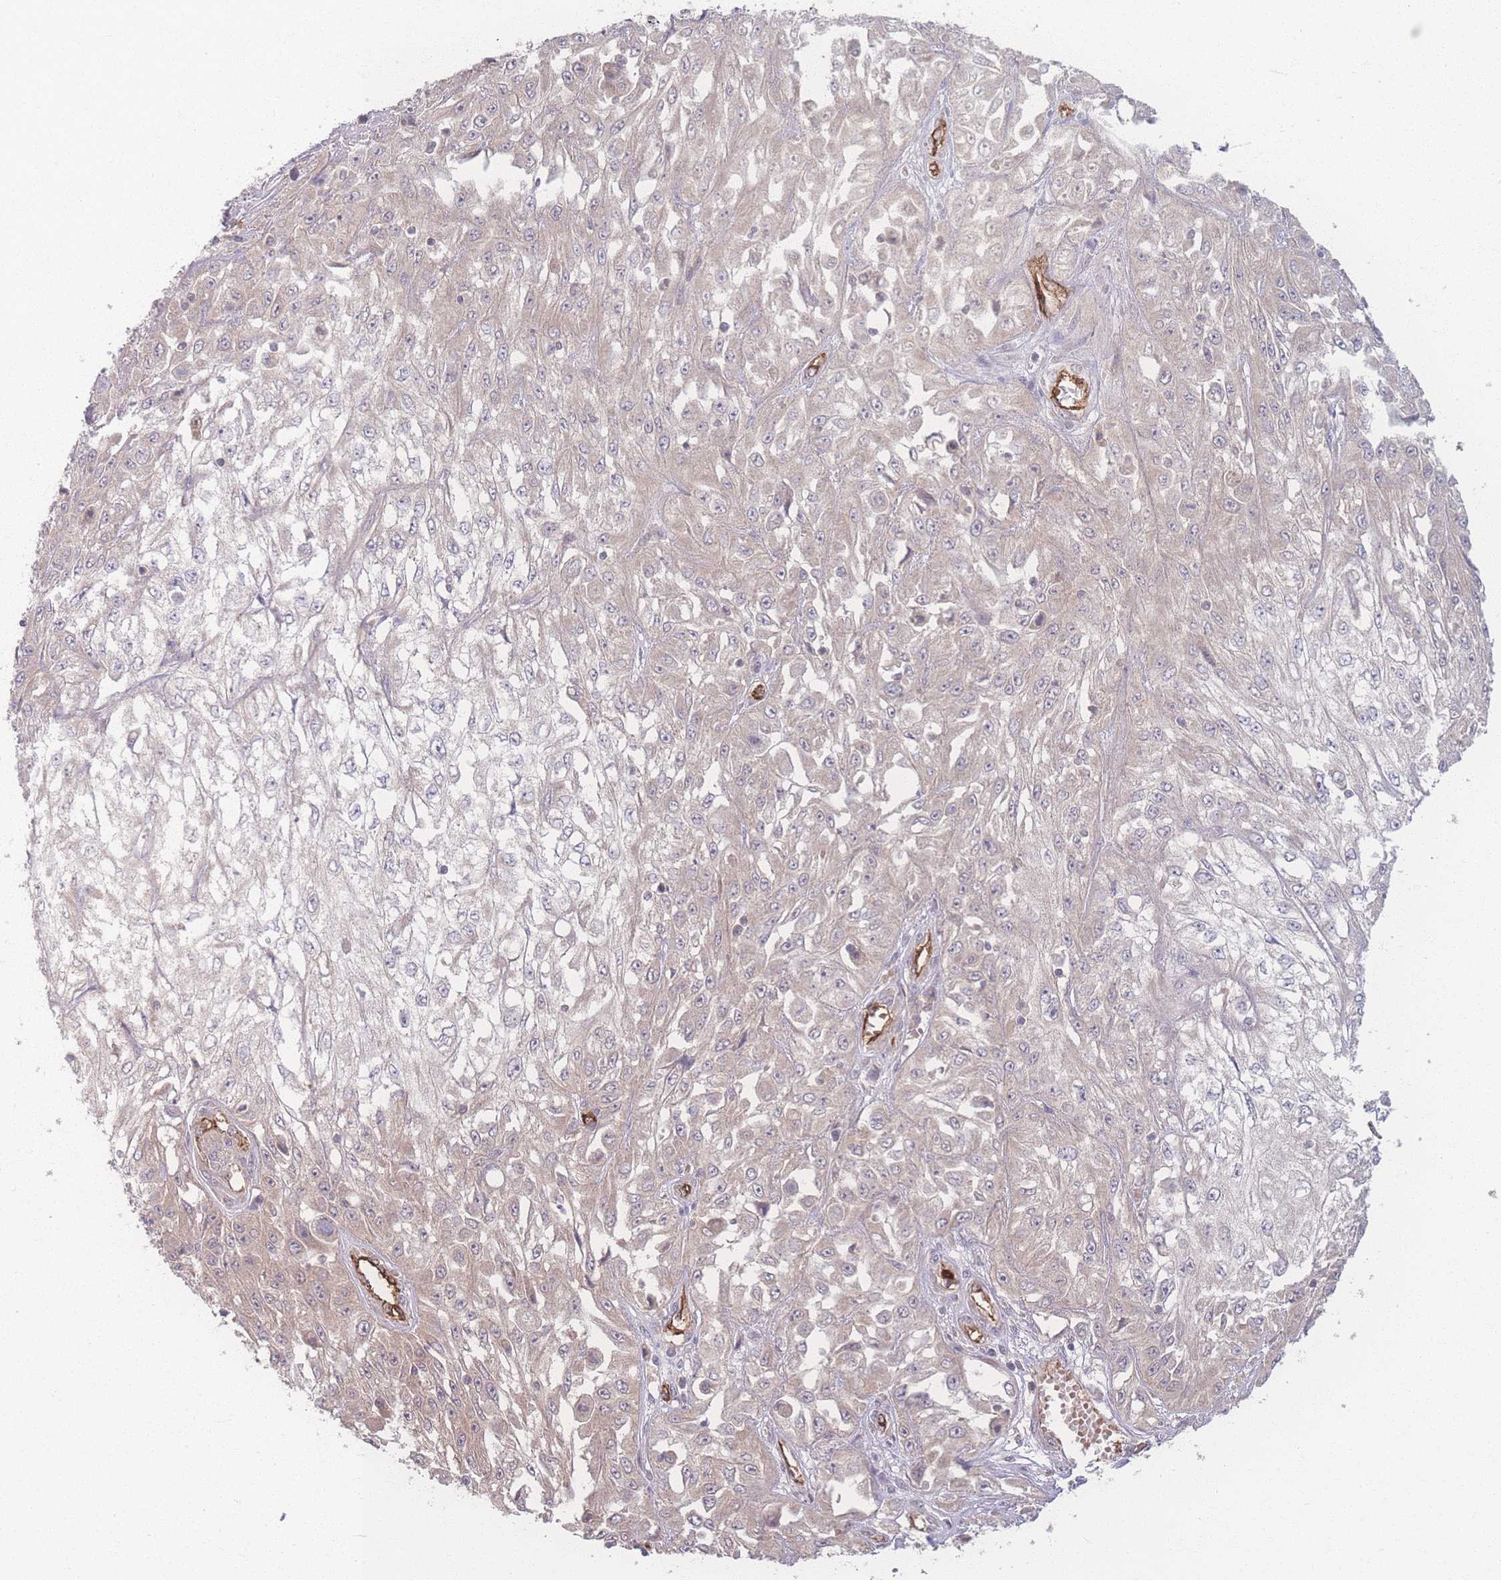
{"staining": {"intensity": "negative", "quantity": "none", "location": "none"}, "tissue": "skin cancer", "cell_type": "Tumor cells", "image_type": "cancer", "snomed": [{"axis": "morphology", "description": "Squamous cell carcinoma, NOS"}, {"axis": "morphology", "description": "Squamous cell carcinoma, metastatic, NOS"}, {"axis": "topography", "description": "Skin"}, {"axis": "topography", "description": "Lymph node"}], "caption": "Tumor cells are negative for brown protein staining in skin cancer (squamous cell carcinoma). (DAB immunohistochemistry (IHC), high magnification).", "gene": "INSR", "patient": {"sex": "male", "age": 75}}